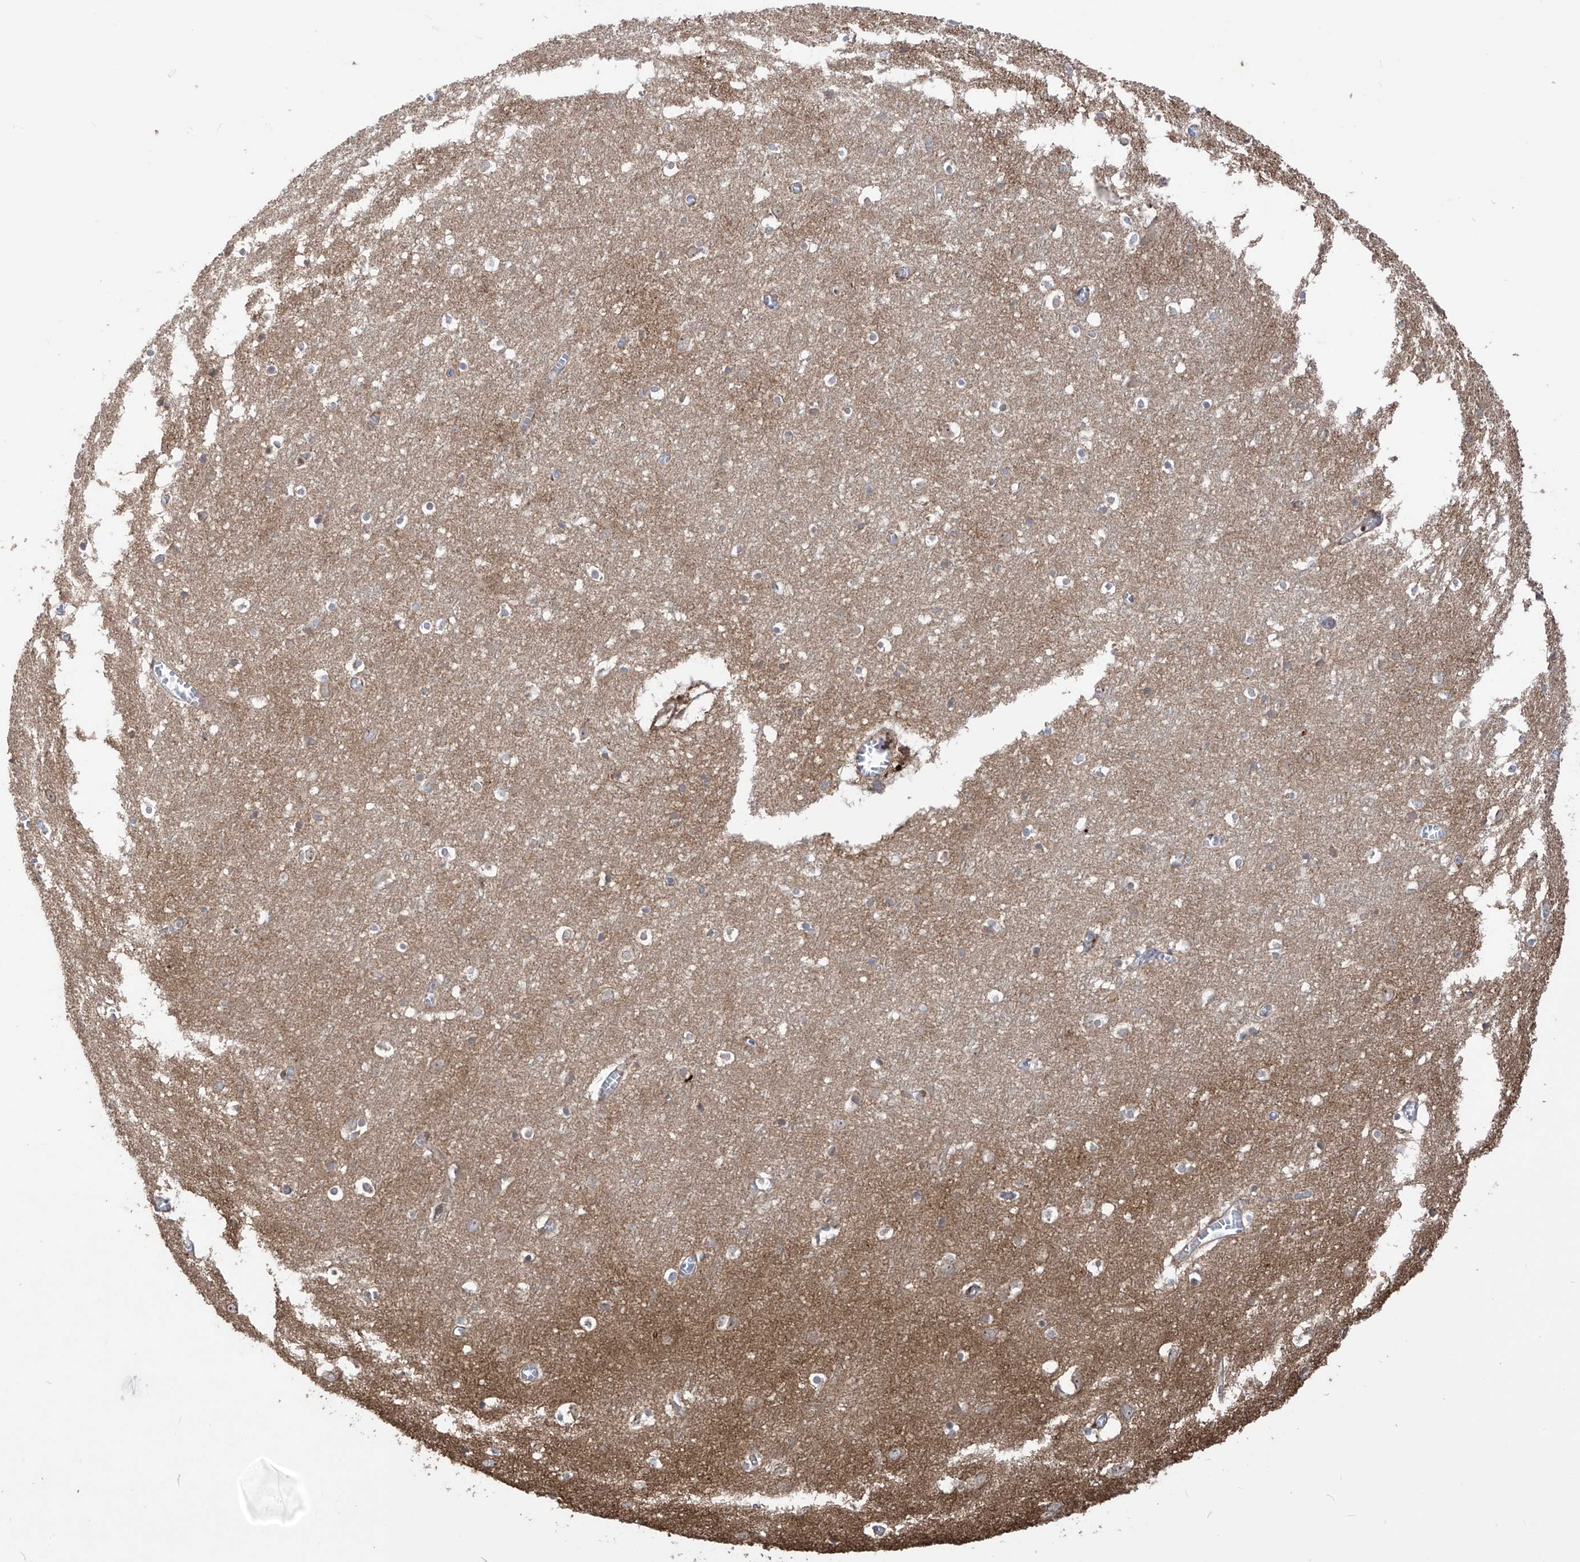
{"staining": {"intensity": "moderate", "quantity": "25%-75%", "location": "cytoplasmic/membranous"}, "tissue": "cerebral cortex", "cell_type": "Endothelial cells", "image_type": "normal", "snomed": [{"axis": "morphology", "description": "Normal tissue, NOS"}, {"axis": "topography", "description": "Cerebral cortex"}], "caption": "DAB (3,3'-diaminobenzidine) immunohistochemical staining of unremarkable human cerebral cortex displays moderate cytoplasmic/membranous protein expression in approximately 25%-75% of endothelial cells.", "gene": "LRRC74A", "patient": {"sex": "female", "age": 64}}